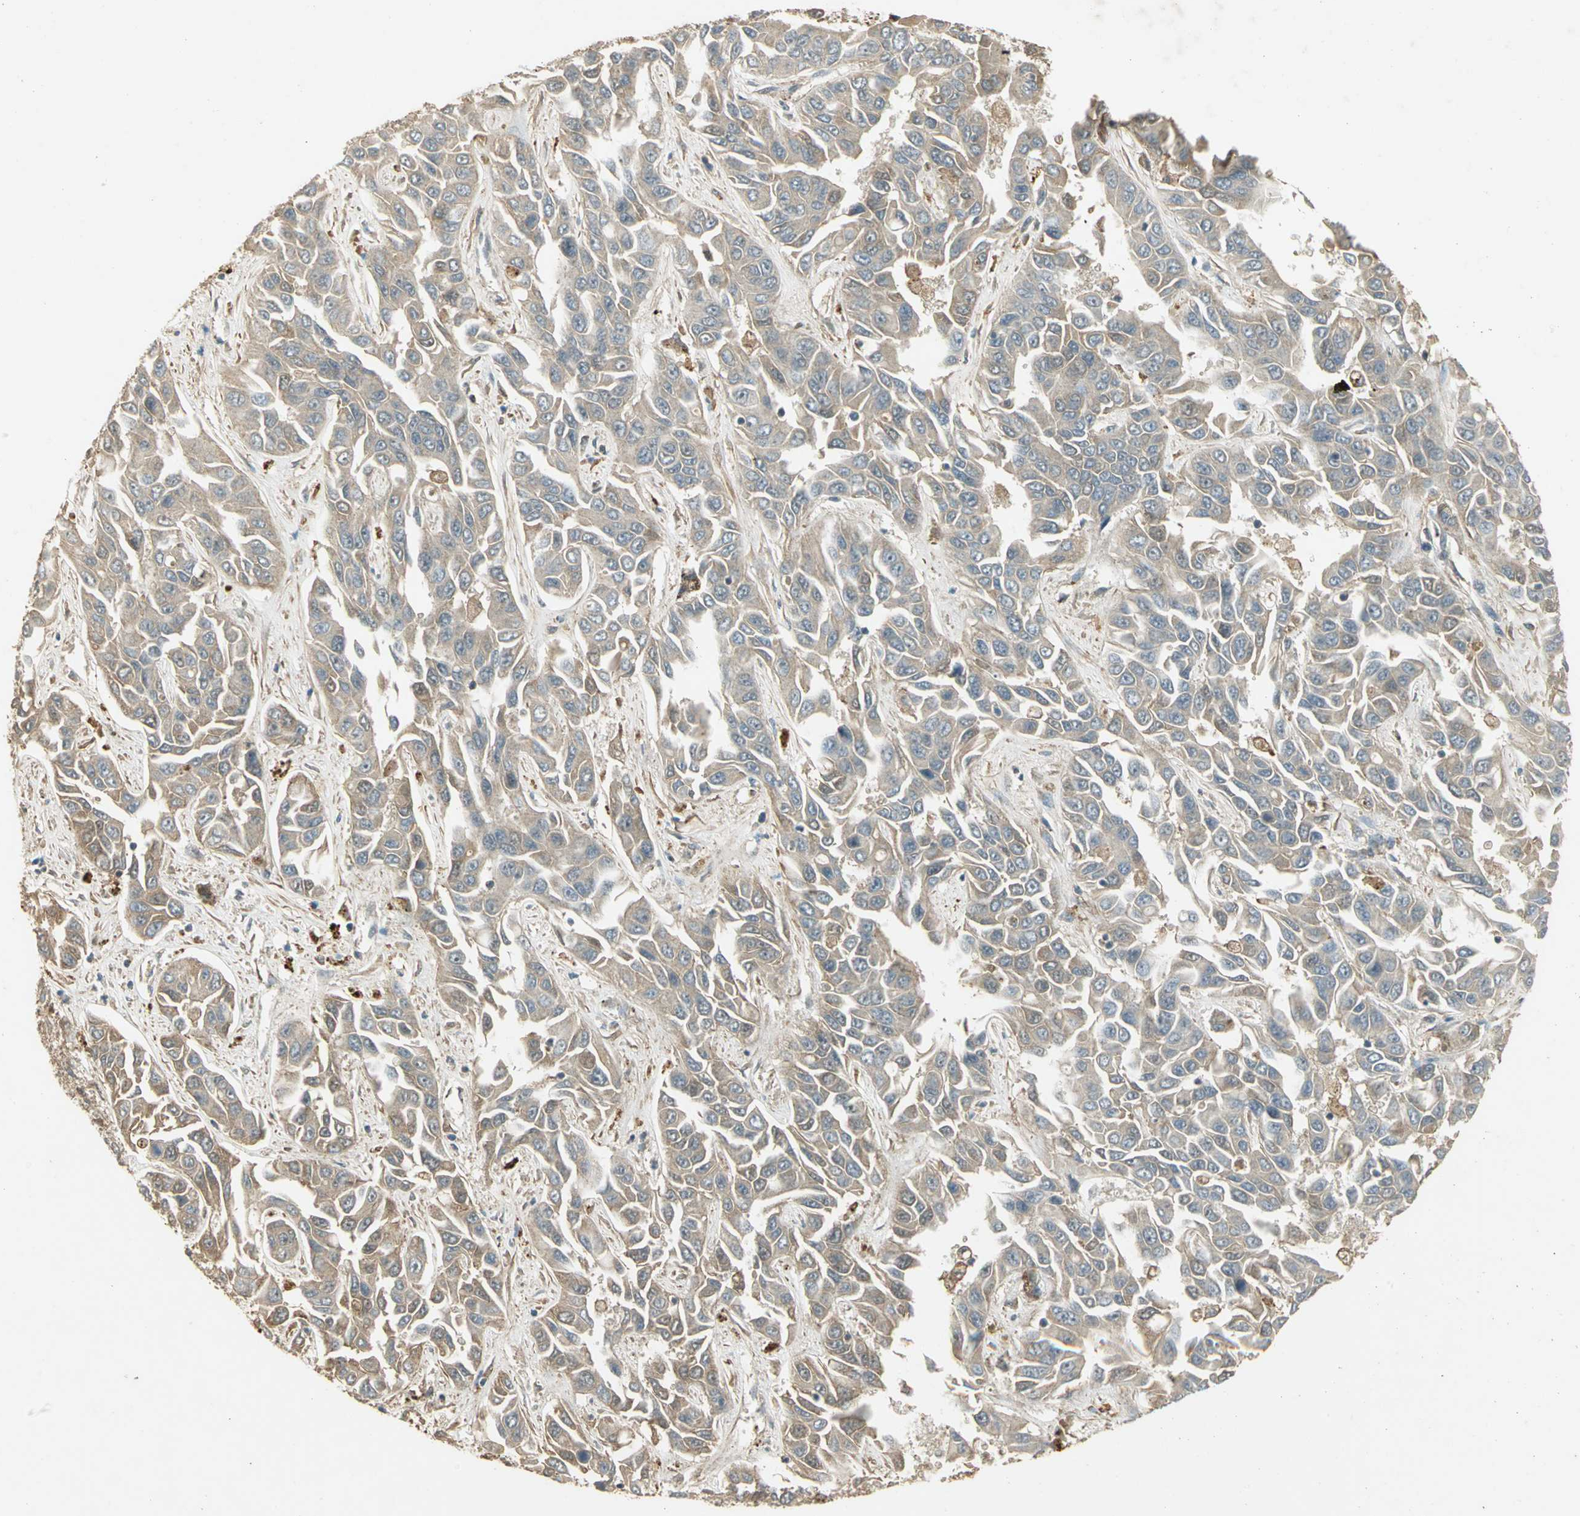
{"staining": {"intensity": "weak", "quantity": ">75%", "location": "cytoplasmic/membranous"}, "tissue": "liver cancer", "cell_type": "Tumor cells", "image_type": "cancer", "snomed": [{"axis": "morphology", "description": "Cholangiocarcinoma"}, {"axis": "topography", "description": "Liver"}], "caption": "Immunohistochemical staining of liver cancer demonstrates low levels of weak cytoplasmic/membranous staining in approximately >75% of tumor cells. (brown staining indicates protein expression, while blue staining denotes nuclei).", "gene": "KEAP1", "patient": {"sex": "female", "age": 52}}